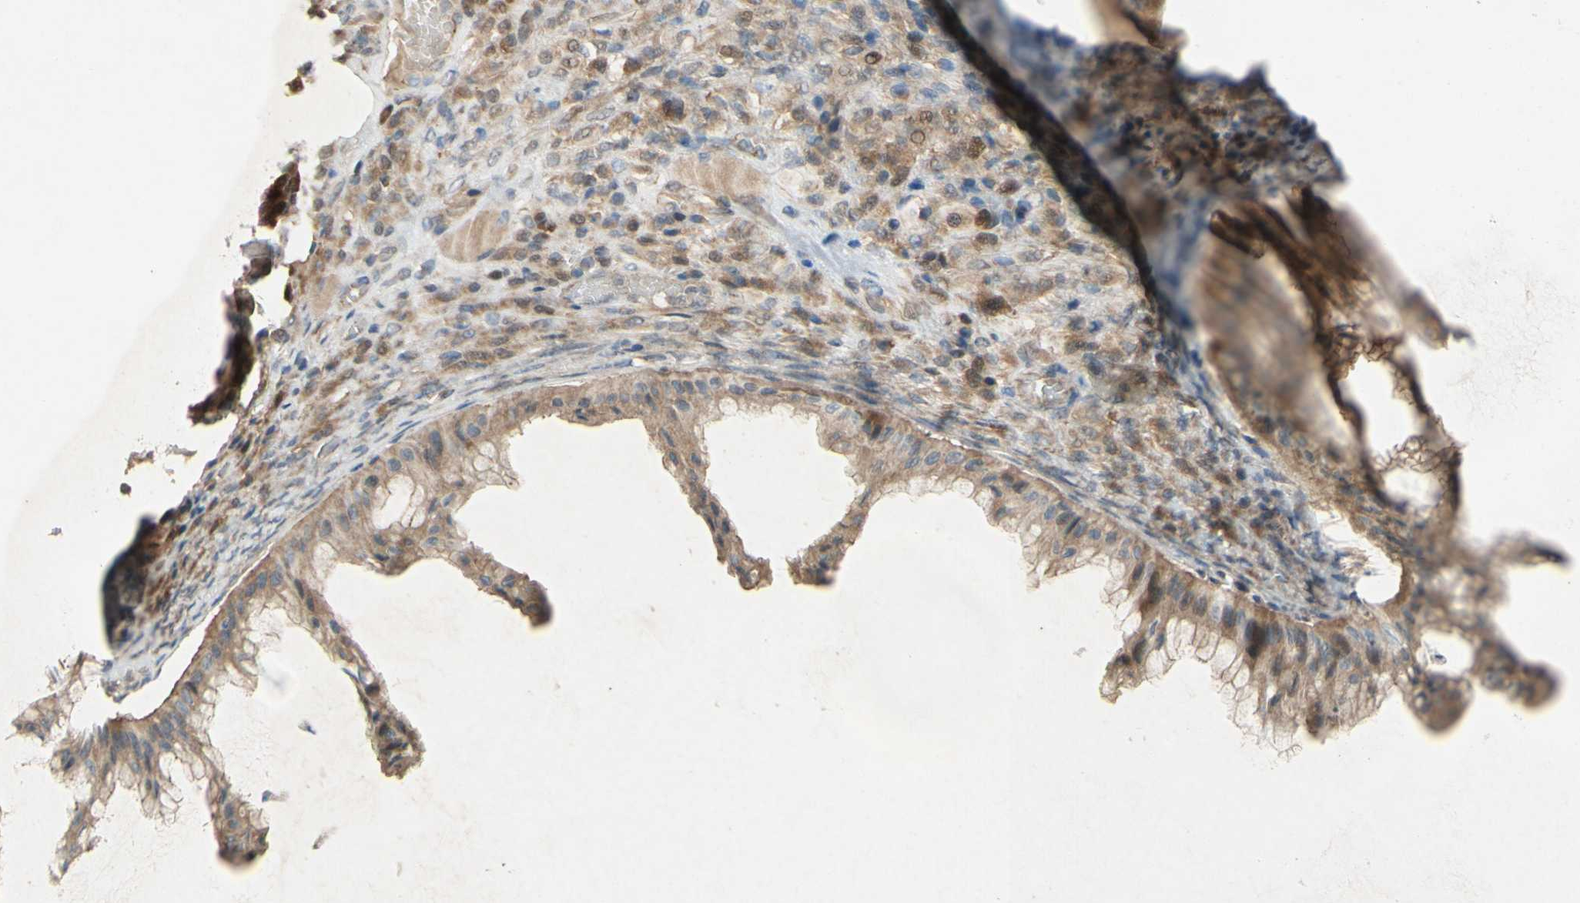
{"staining": {"intensity": "moderate", "quantity": ">75%", "location": "cytoplasmic/membranous"}, "tissue": "ovarian cancer", "cell_type": "Tumor cells", "image_type": "cancer", "snomed": [{"axis": "morphology", "description": "Cystadenocarcinoma, mucinous, NOS"}, {"axis": "topography", "description": "Ovary"}], "caption": "This histopathology image shows ovarian cancer (mucinous cystadenocarcinoma) stained with IHC to label a protein in brown. The cytoplasmic/membranous of tumor cells show moderate positivity for the protein. Nuclei are counter-stained blue.", "gene": "PDGFB", "patient": {"sex": "female", "age": 61}}